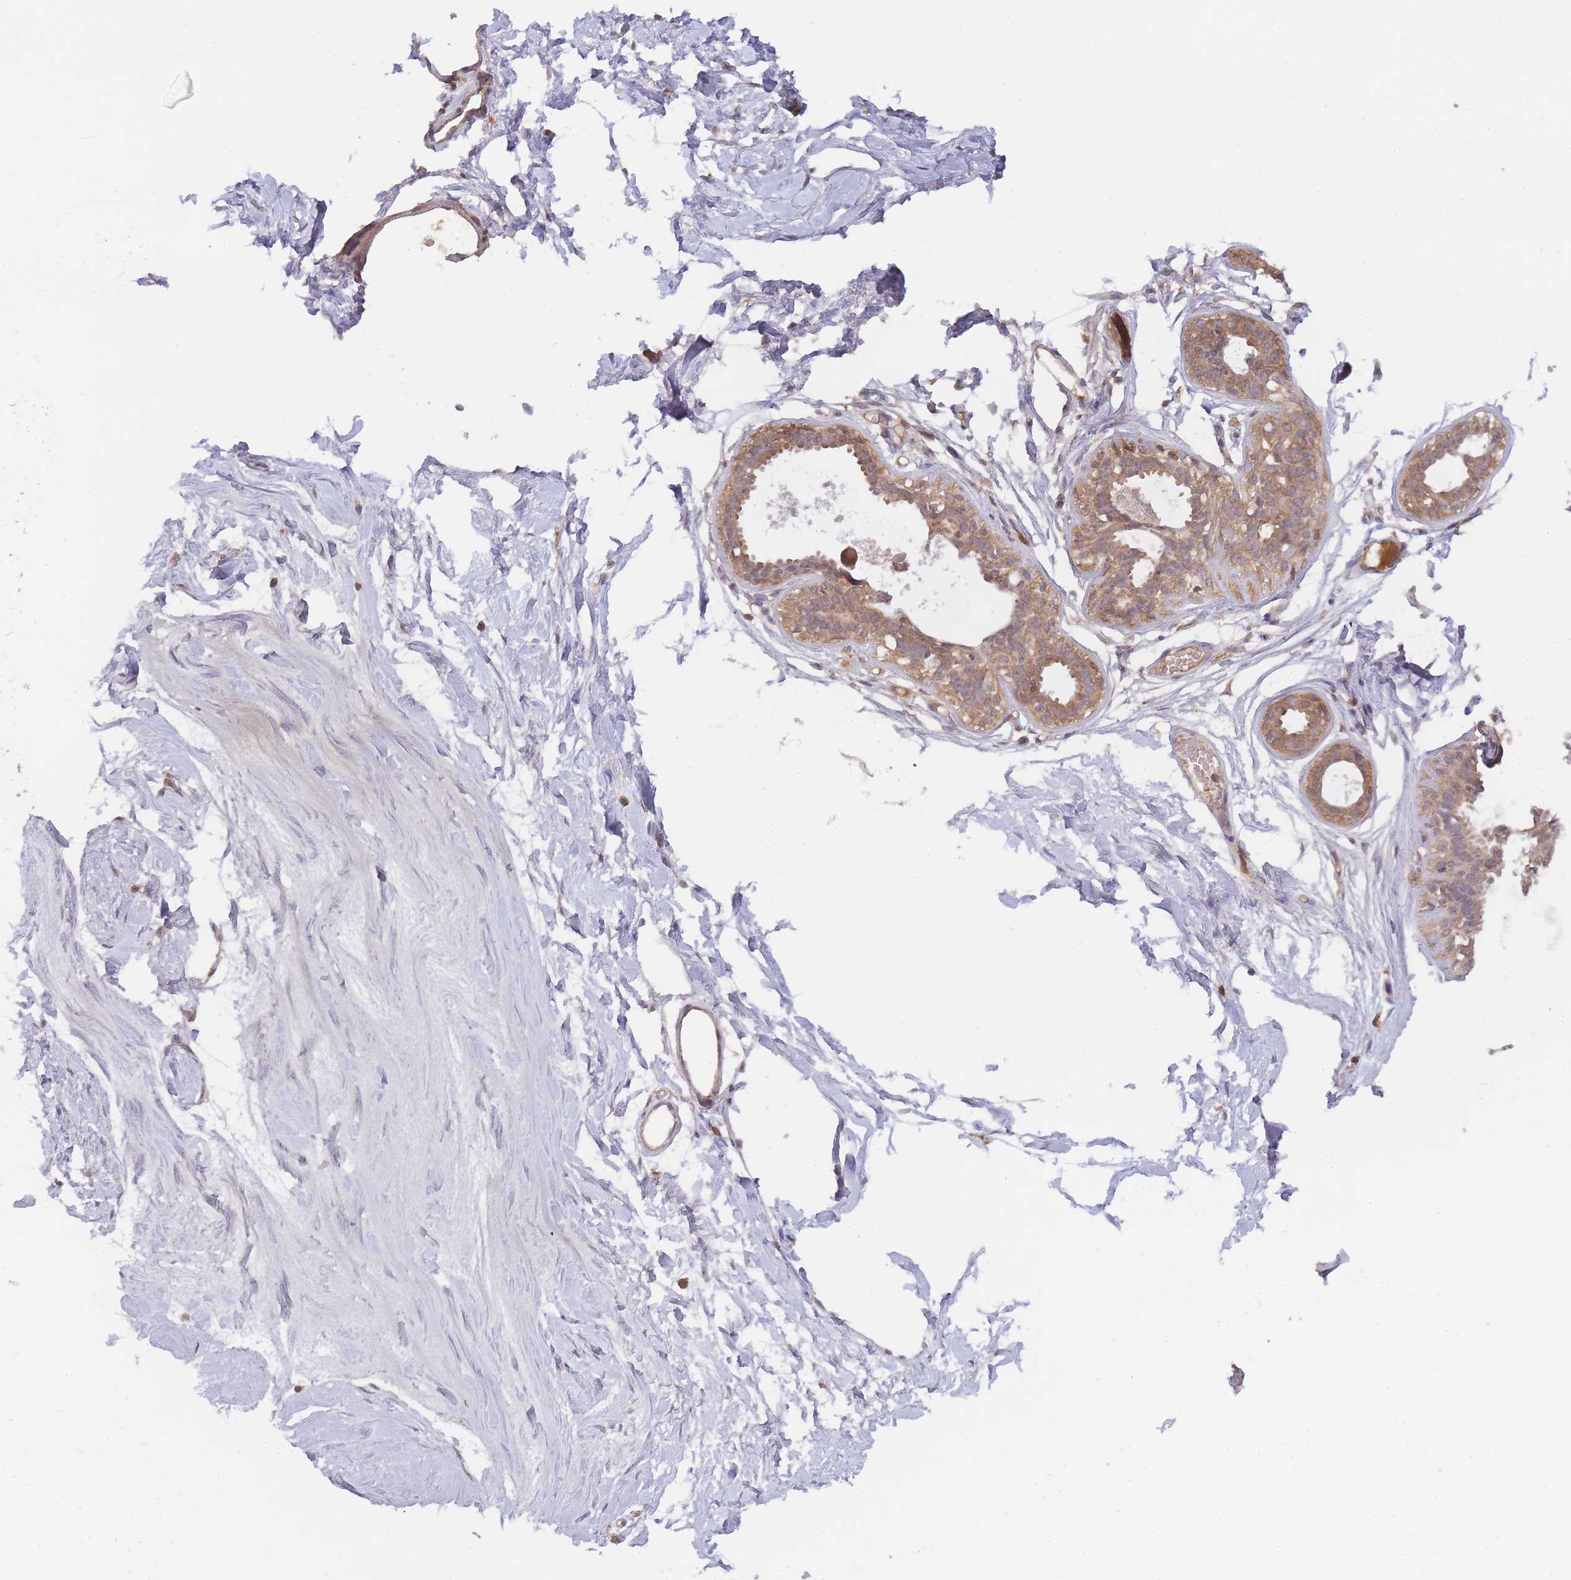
{"staining": {"intensity": "negative", "quantity": "none", "location": "none"}, "tissue": "breast", "cell_type": "Adipocytes", "image_type": "normal", "snomed": [{"axis": "morphology", "description": "Normal tissue, NOS"}, {"axis": "topography", "description": "Breast"}], "caption": "The histopathology image reveals no staining of adipocytes in benign breast.", "gene": "PIP4P1", "patient": {"sex": "female", "age": 45}}